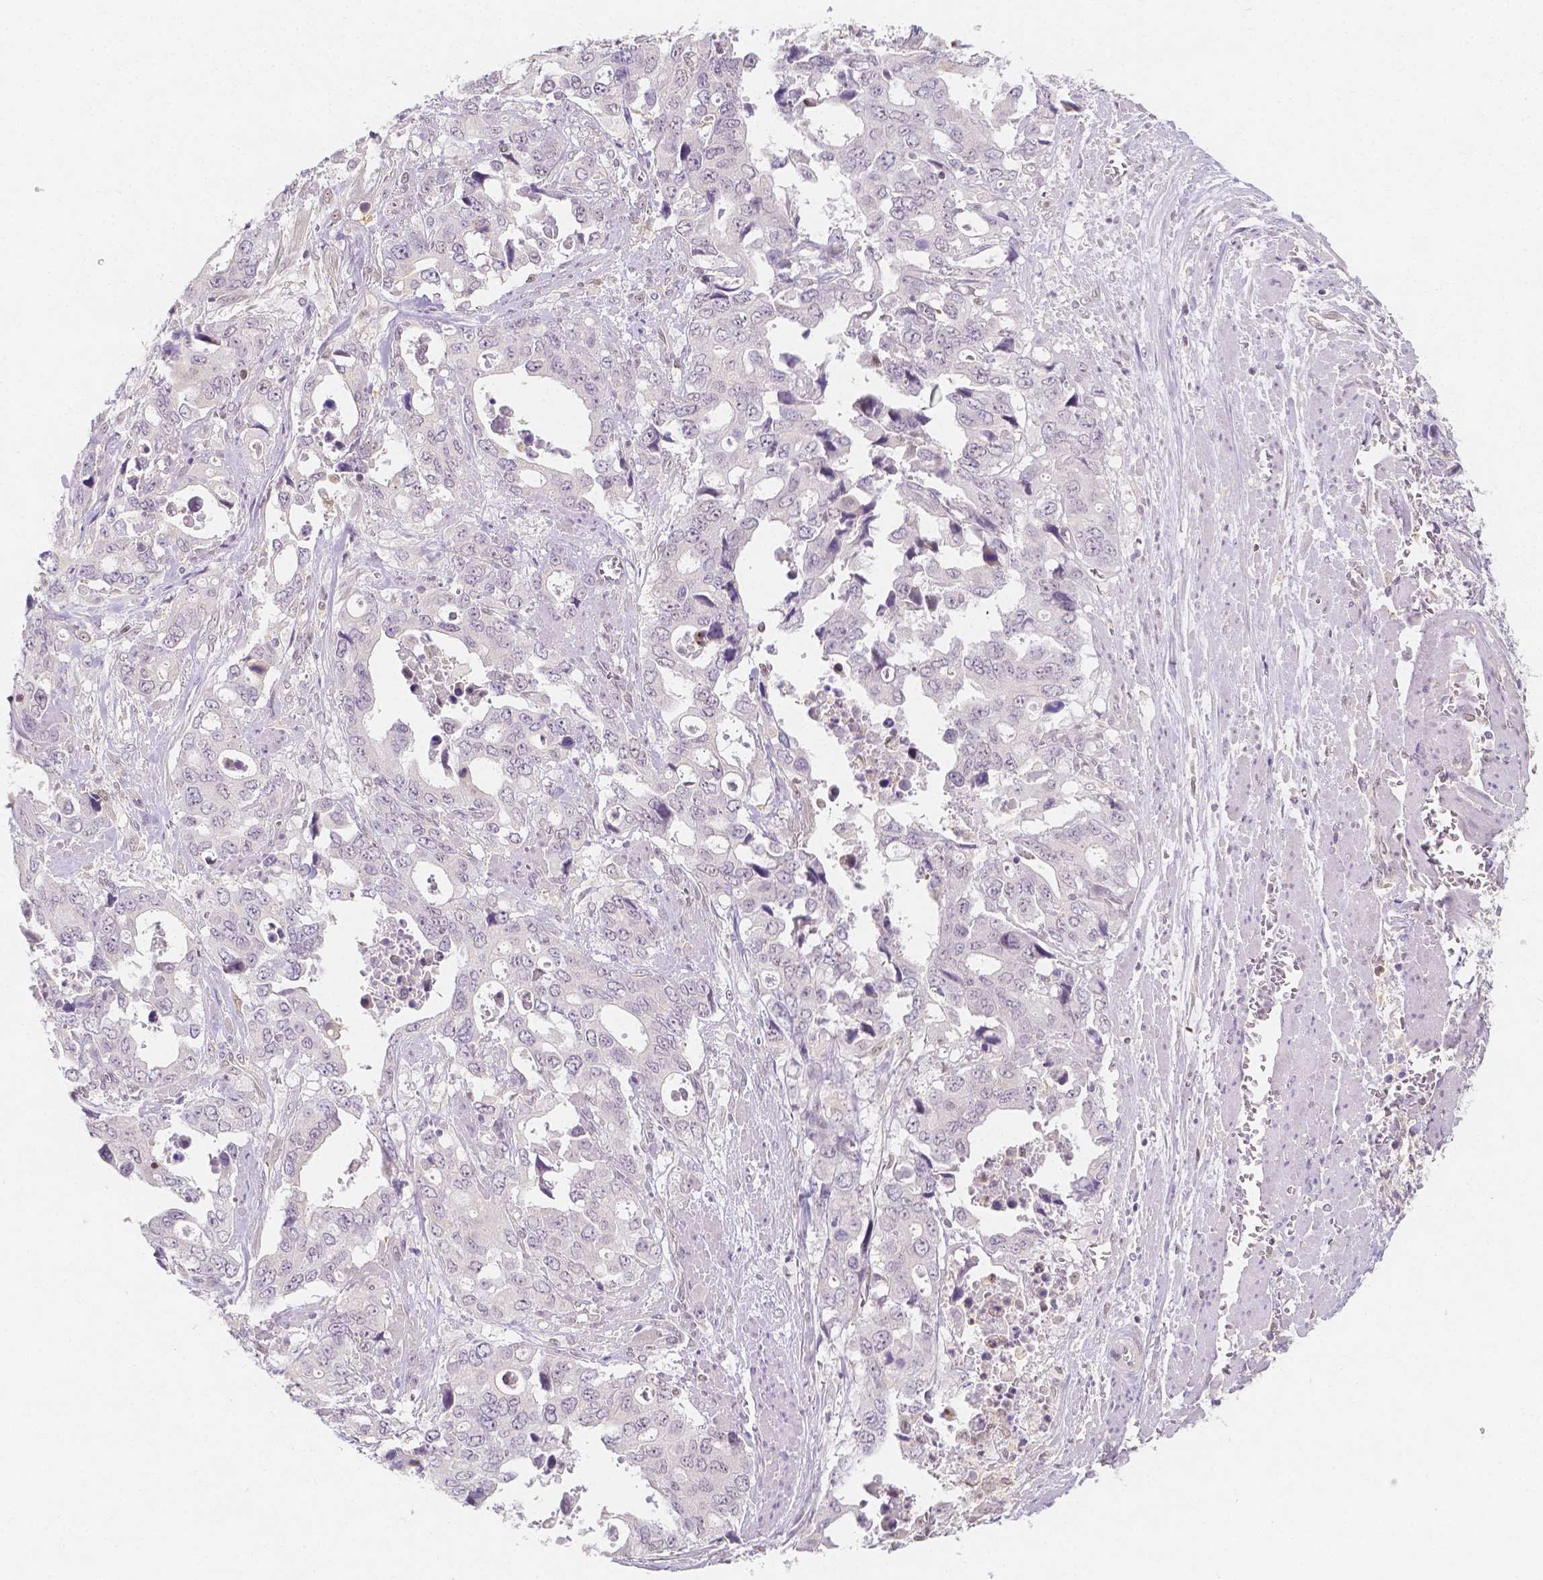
{"staining": {"intensity": "negative", "quantity": "none", "location": "none"}, "tissue": "stomach cancer", "cell_type": "Tumor cells", "image_type": "cancer", "snomed": [{"axis": "morphology", "description": "Adenocarcinoma, NOS"}, {"axis": "topography", "description": "Stomach, upper"}], "caption": "Immunohistochemistry histopathology image of neoplastic tissue: human stomach cancer stained with DAB displays no significant protein staining in tumor cells. Nuclei are stained in blue.", "gene": "SGTB", "patient": {"sex": "male", "age": 74}}